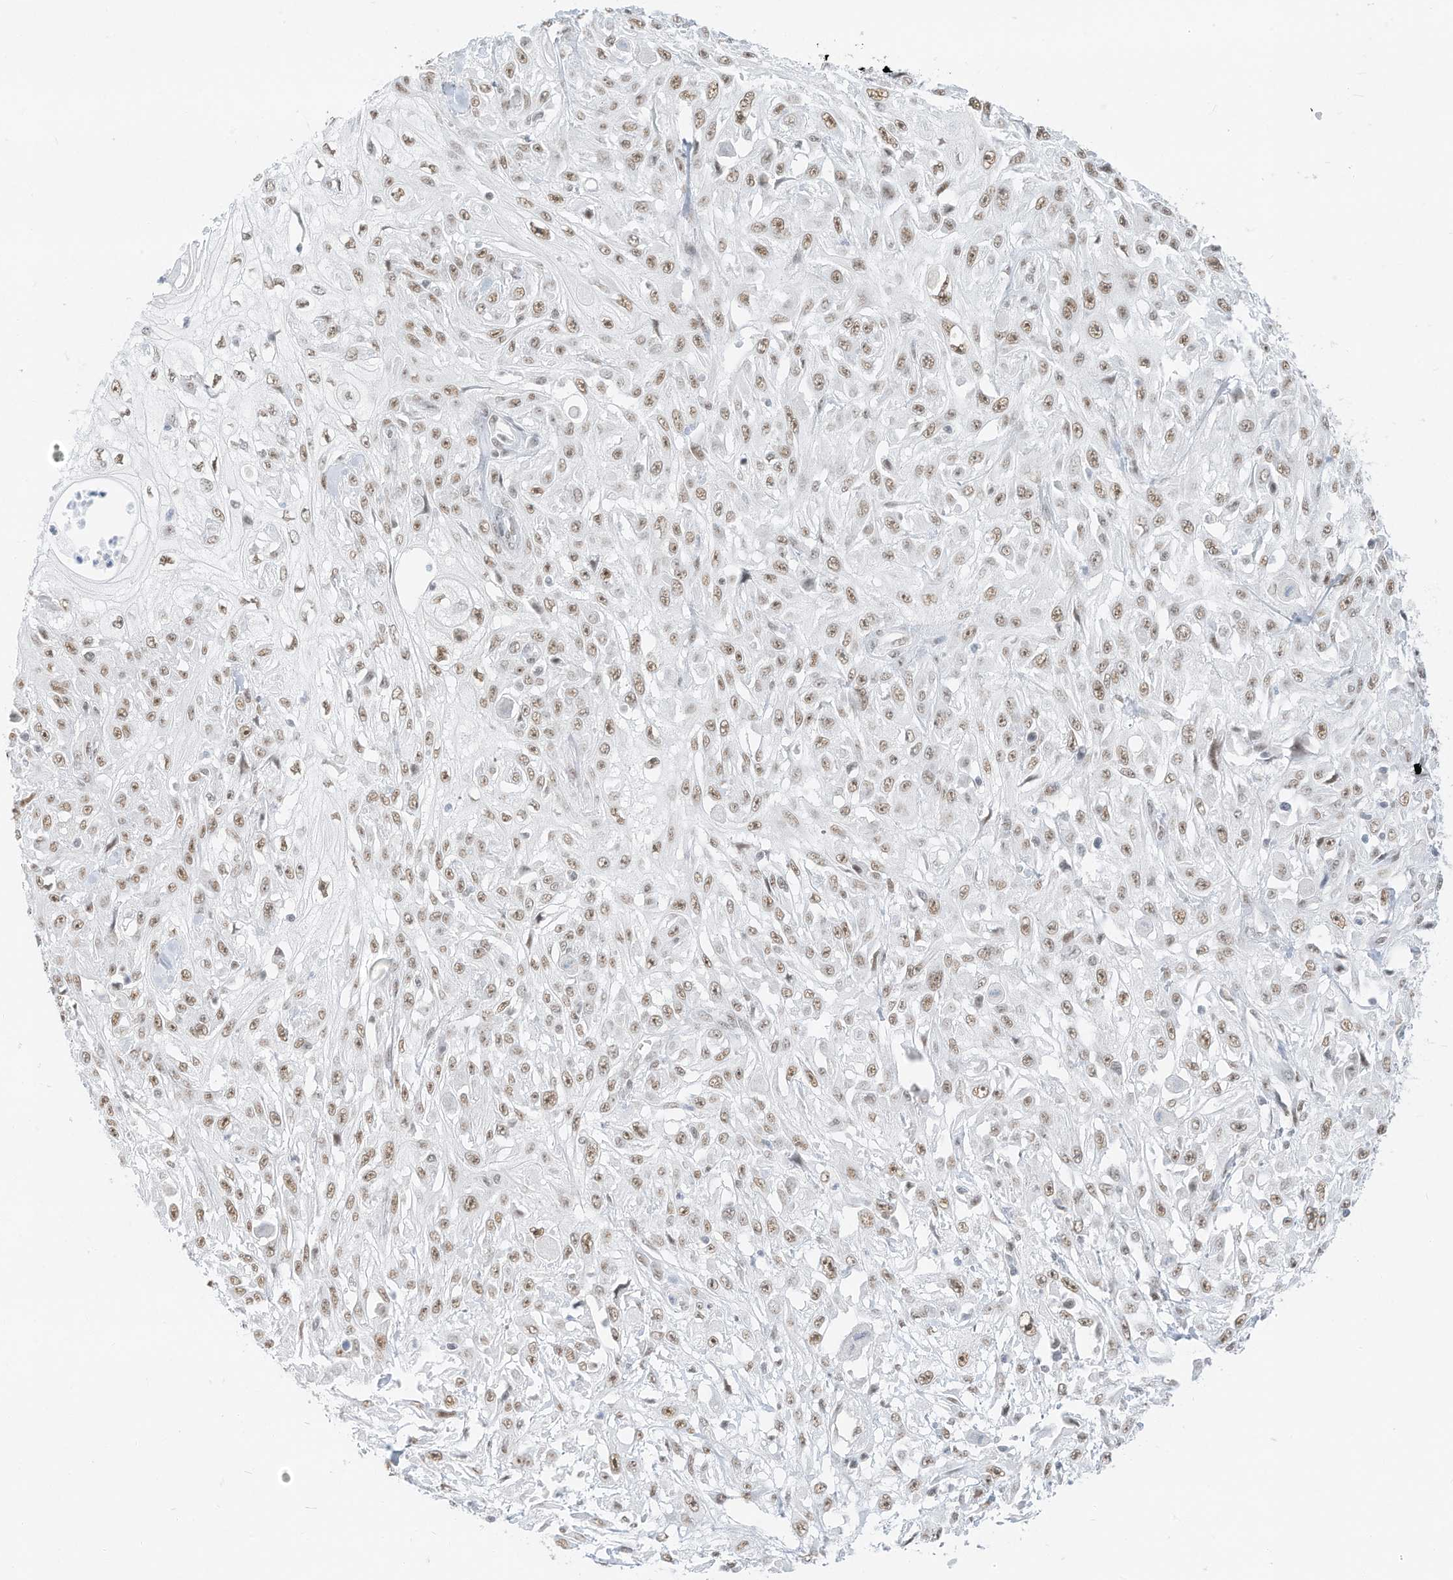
{"staining": {"intensity": "moderate", "quantity": ">75%", "location": "nuclear"}, "tissue": "skin cancer", "cell_type": "Tumor cells", "image_type": "cancer", "snomed": [{"axis": "morphology", "description": "Squamous cell carcinoma, NOS"}, {"axis": "morphology", "description": "Squamous cell carcinoma, metastatic, NOS"}, {"axis": "topography", "description": "Skin"}, {"axis": "topography", "description": "Lymph node"}], "caption": "An image showing moderate nuclear expression in approximately >75% of tumor cells in skin cancer (squamous cell carcinoma), as visualized by brown immunohistochemical staining.", "gene": "PGC", "patient": {"sex": "male", "age": 75}}